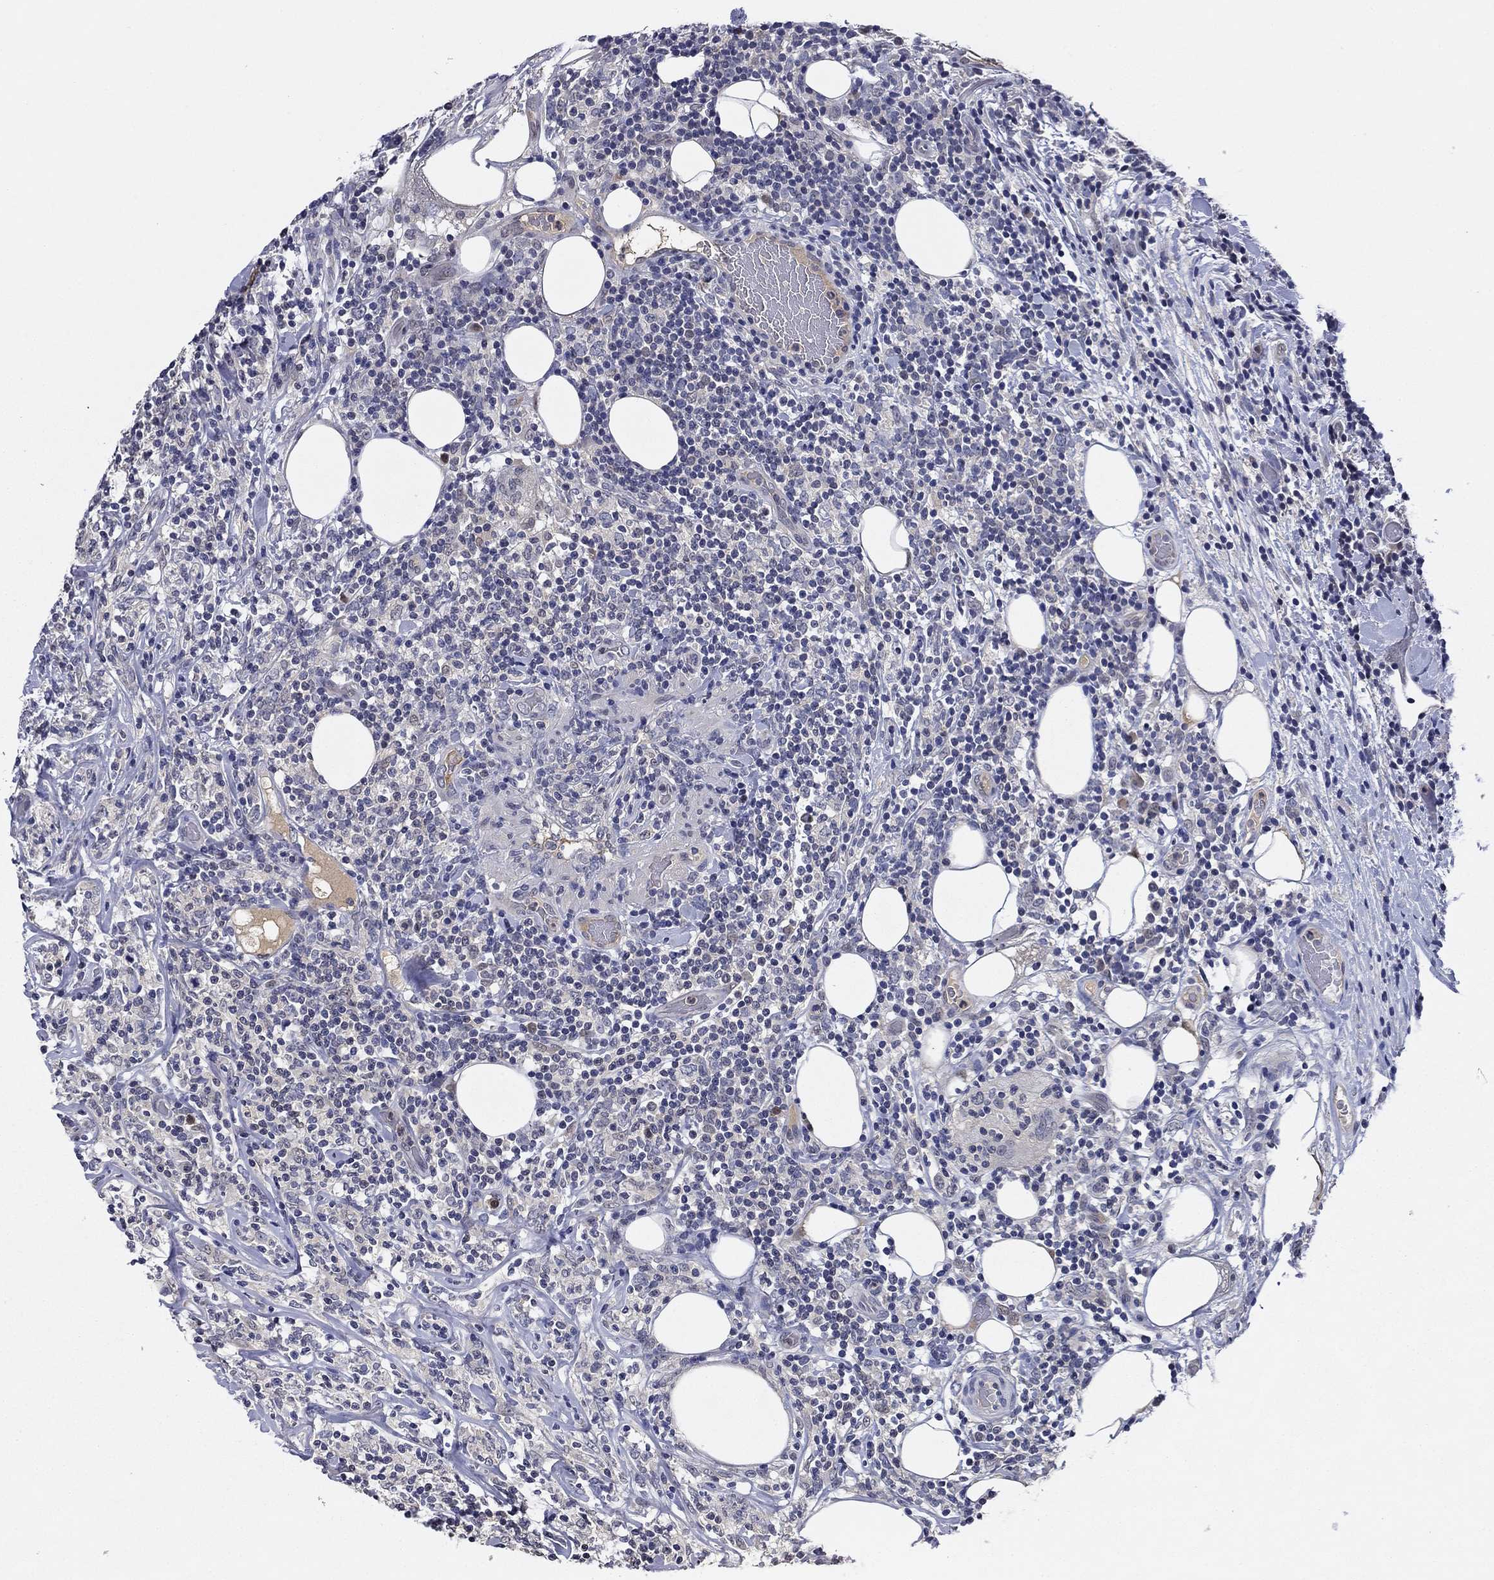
{"staining": {"intensity": "negative", "quantity": "none", "location": "none"}, "tissue": "lymphoma", "cell_type": "Tumor cells", "image_type": "cancer", "snomed": [{"axis": "morphology", "description": "Malignant lymphoma, non-Hodgkin's type, High grade"}, {"axis": "topography", "description": "Lymph node"}], "caption": "Tumor cells show no significant protein staining in high-grade malignant lymphoma, non-Hodgkin's type.", "gene": "DDTL", "patient": {"sex": "female", "age": 84}}